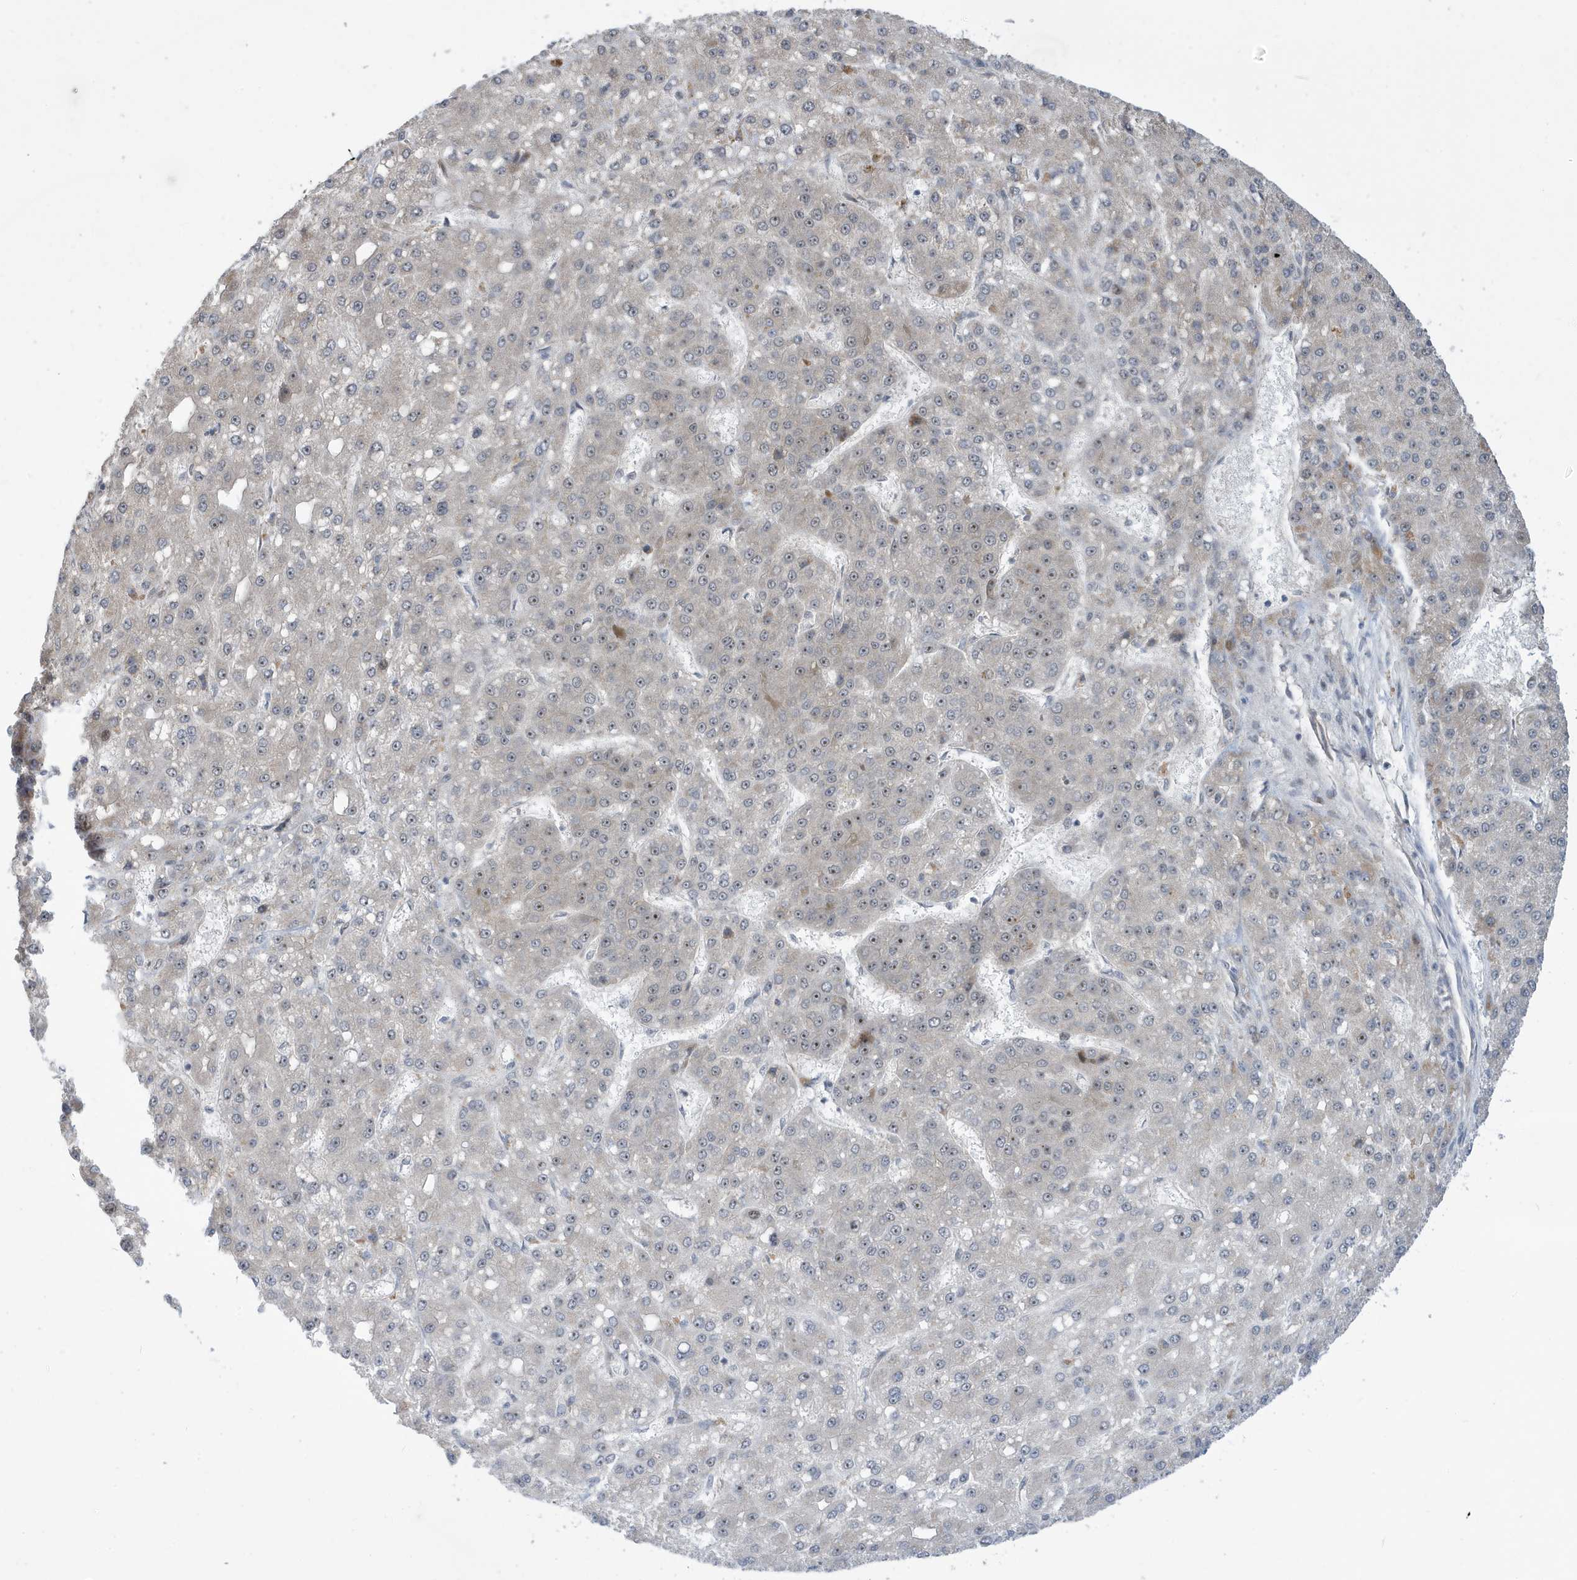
{"staining": {"intensity": "negative", "quantity": "none", "location": "none"}, "tissue": "liver cancer", "cell_type": "Tumor cells", "image_type": "cancer", "snomed": [{"axis": "morphology", "description": "Carcinoma, Hepatocellular, NOS"}, {"axis": "topography", "description": "Liver"}], "caption": "Hepatocellular carcinoma (liver) stained for a protein using IHC demonstrates no positivity tumor cells.", "gene": "FAM9B", "patient": {"sex": "male", "age": 67}}